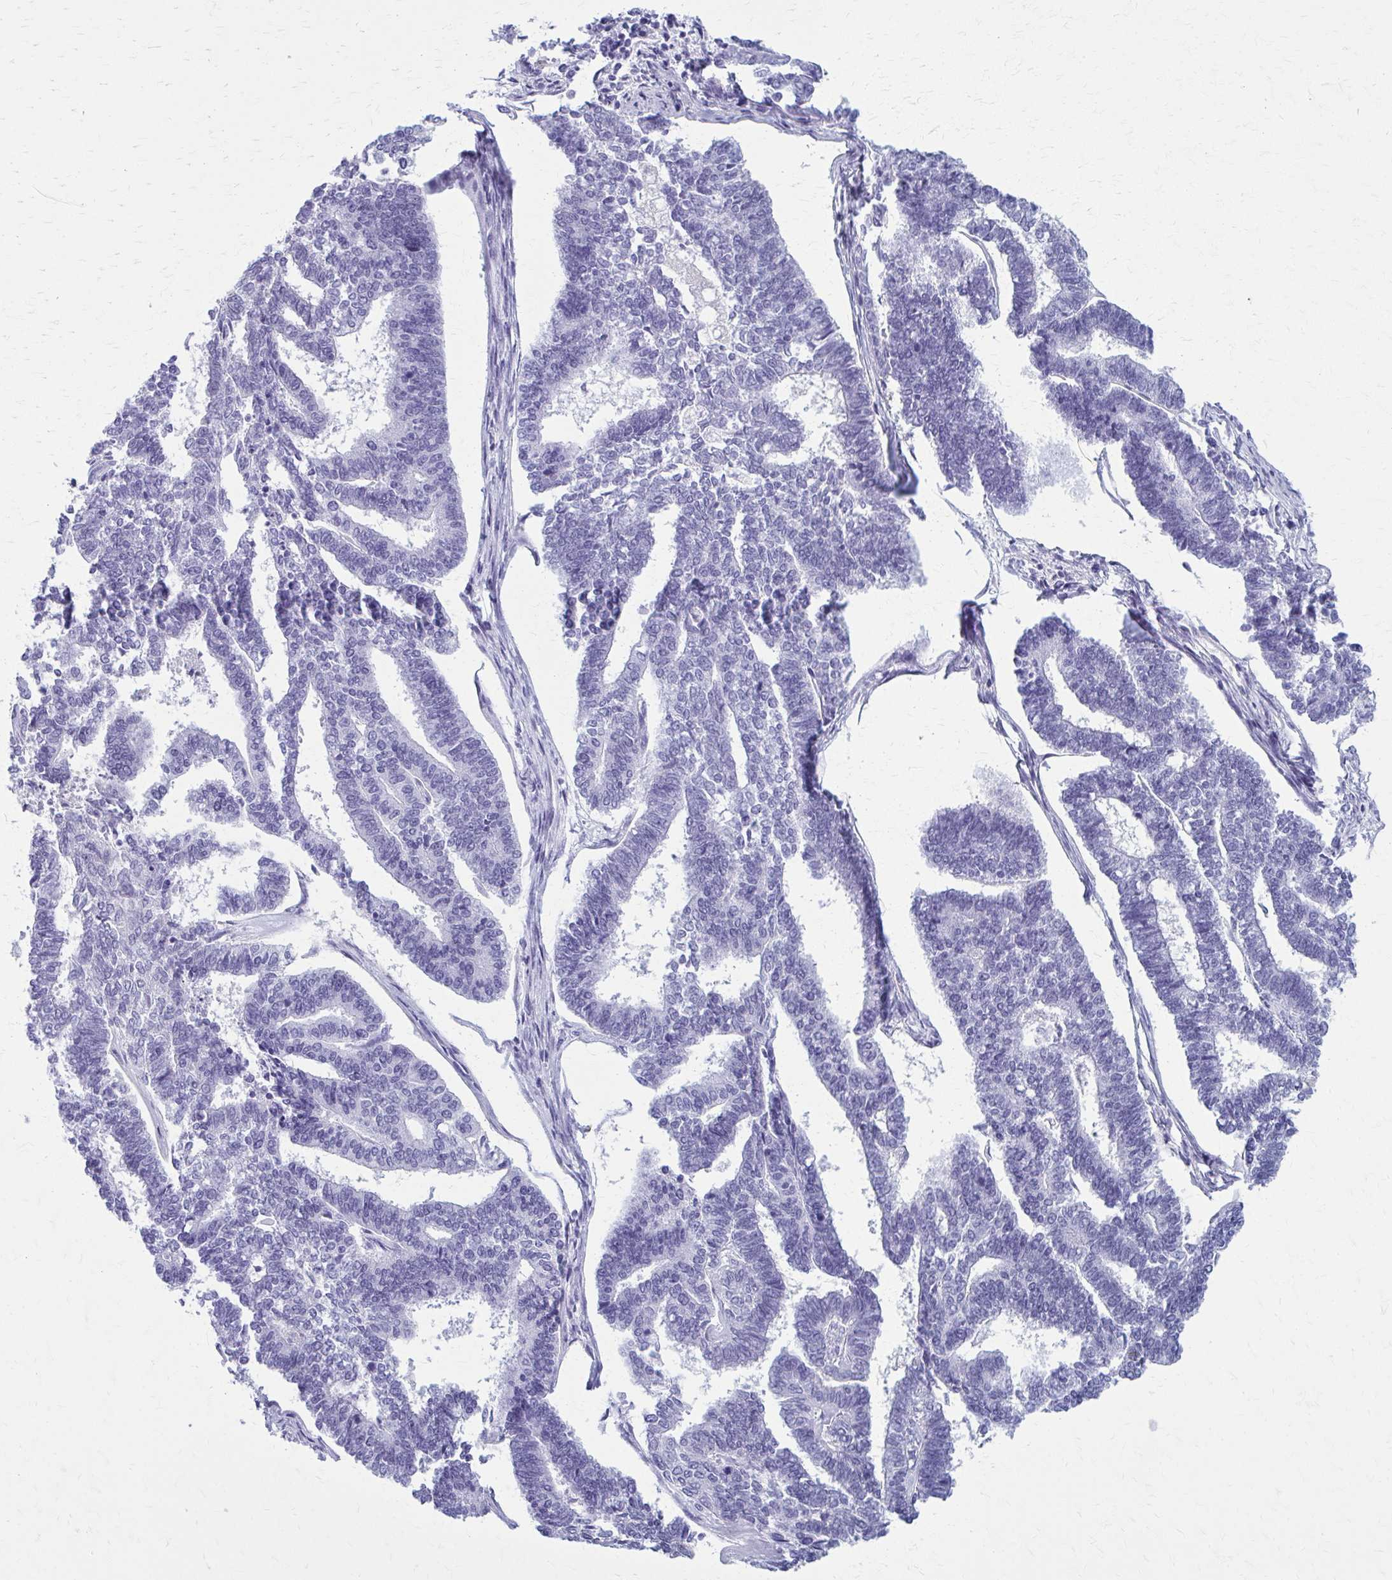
{"staining": {"intensity": "negative", "quantity": "none", "location": "none"}, "tissue": "endometrial cancer", "cell_type": "Tumor cells", "image_type": "cancer", "snomed": [{"axis": "morphology", "description": "Adenocarcinoma, NOS"}, {"axis": "topography", "description": "Endometrium"}], "caption": "IHC of human endometrial cancer shows no positivity in tumor cells.", "gene": "GFAP", "patient": {"sex": "female", "age": 70}}